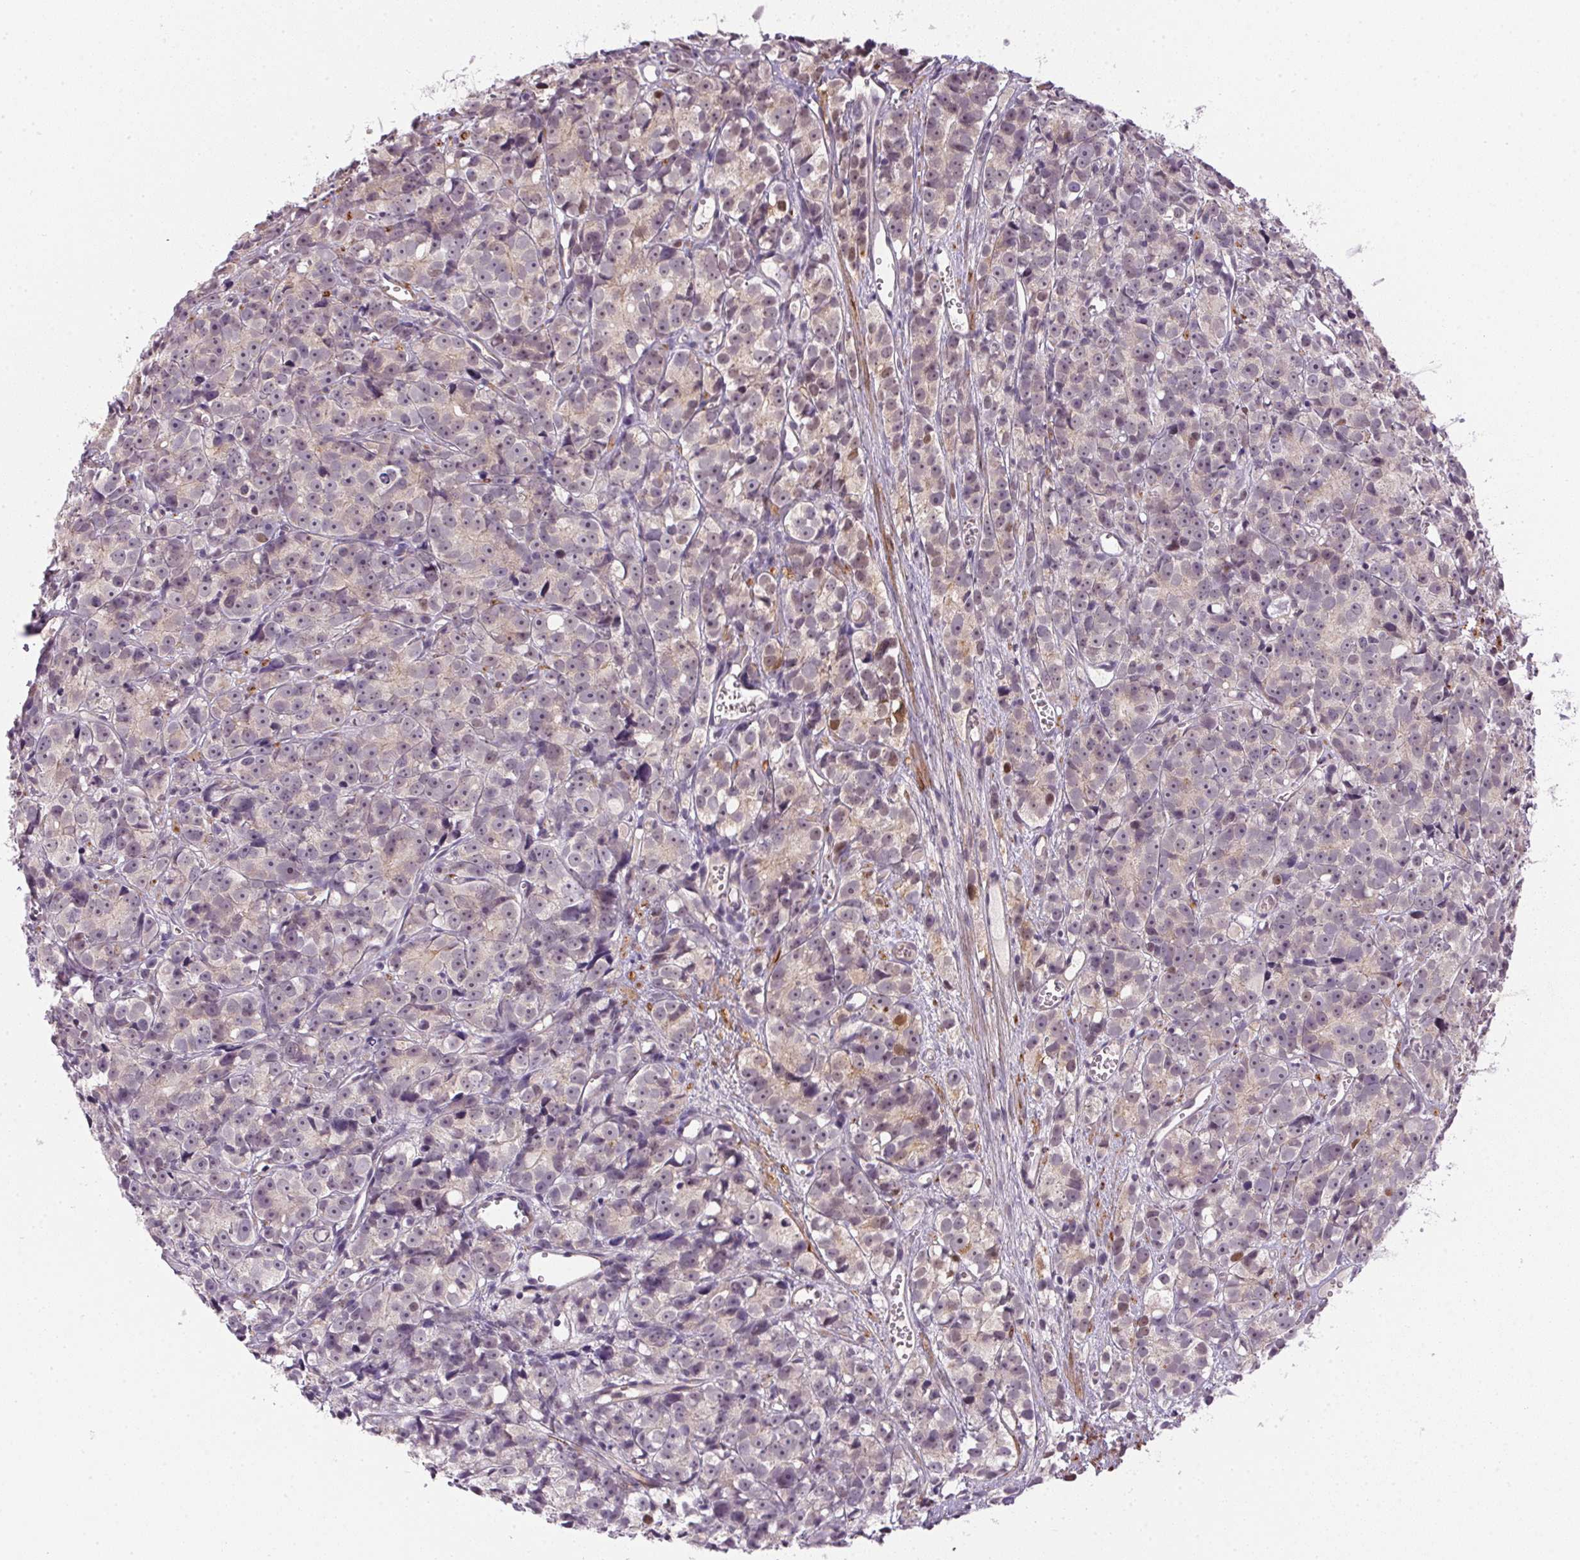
{"staining": {"intensity": "weak", "quantity": "25%-75%", "location": "nuclear"}, "tissue": "prostate cancer", "cell_type": "Tumor cells", "image_type": "cancer", "snomed": [{"axis": "morphology", "description": "Adenocarcinoma, High grade"}, {"axis": "topography", "description": "Prostate"}], "caption": "Brown immunohistochemical staining in prostate cancer (adenocarcinoma (high-grade)) reveals weak nuclear expression in approximately 25%-75% of tumor cells. Nuclei are stained in blue.", "gene": "CFAP92", "patient": {"sex": "male", "age": 77}}